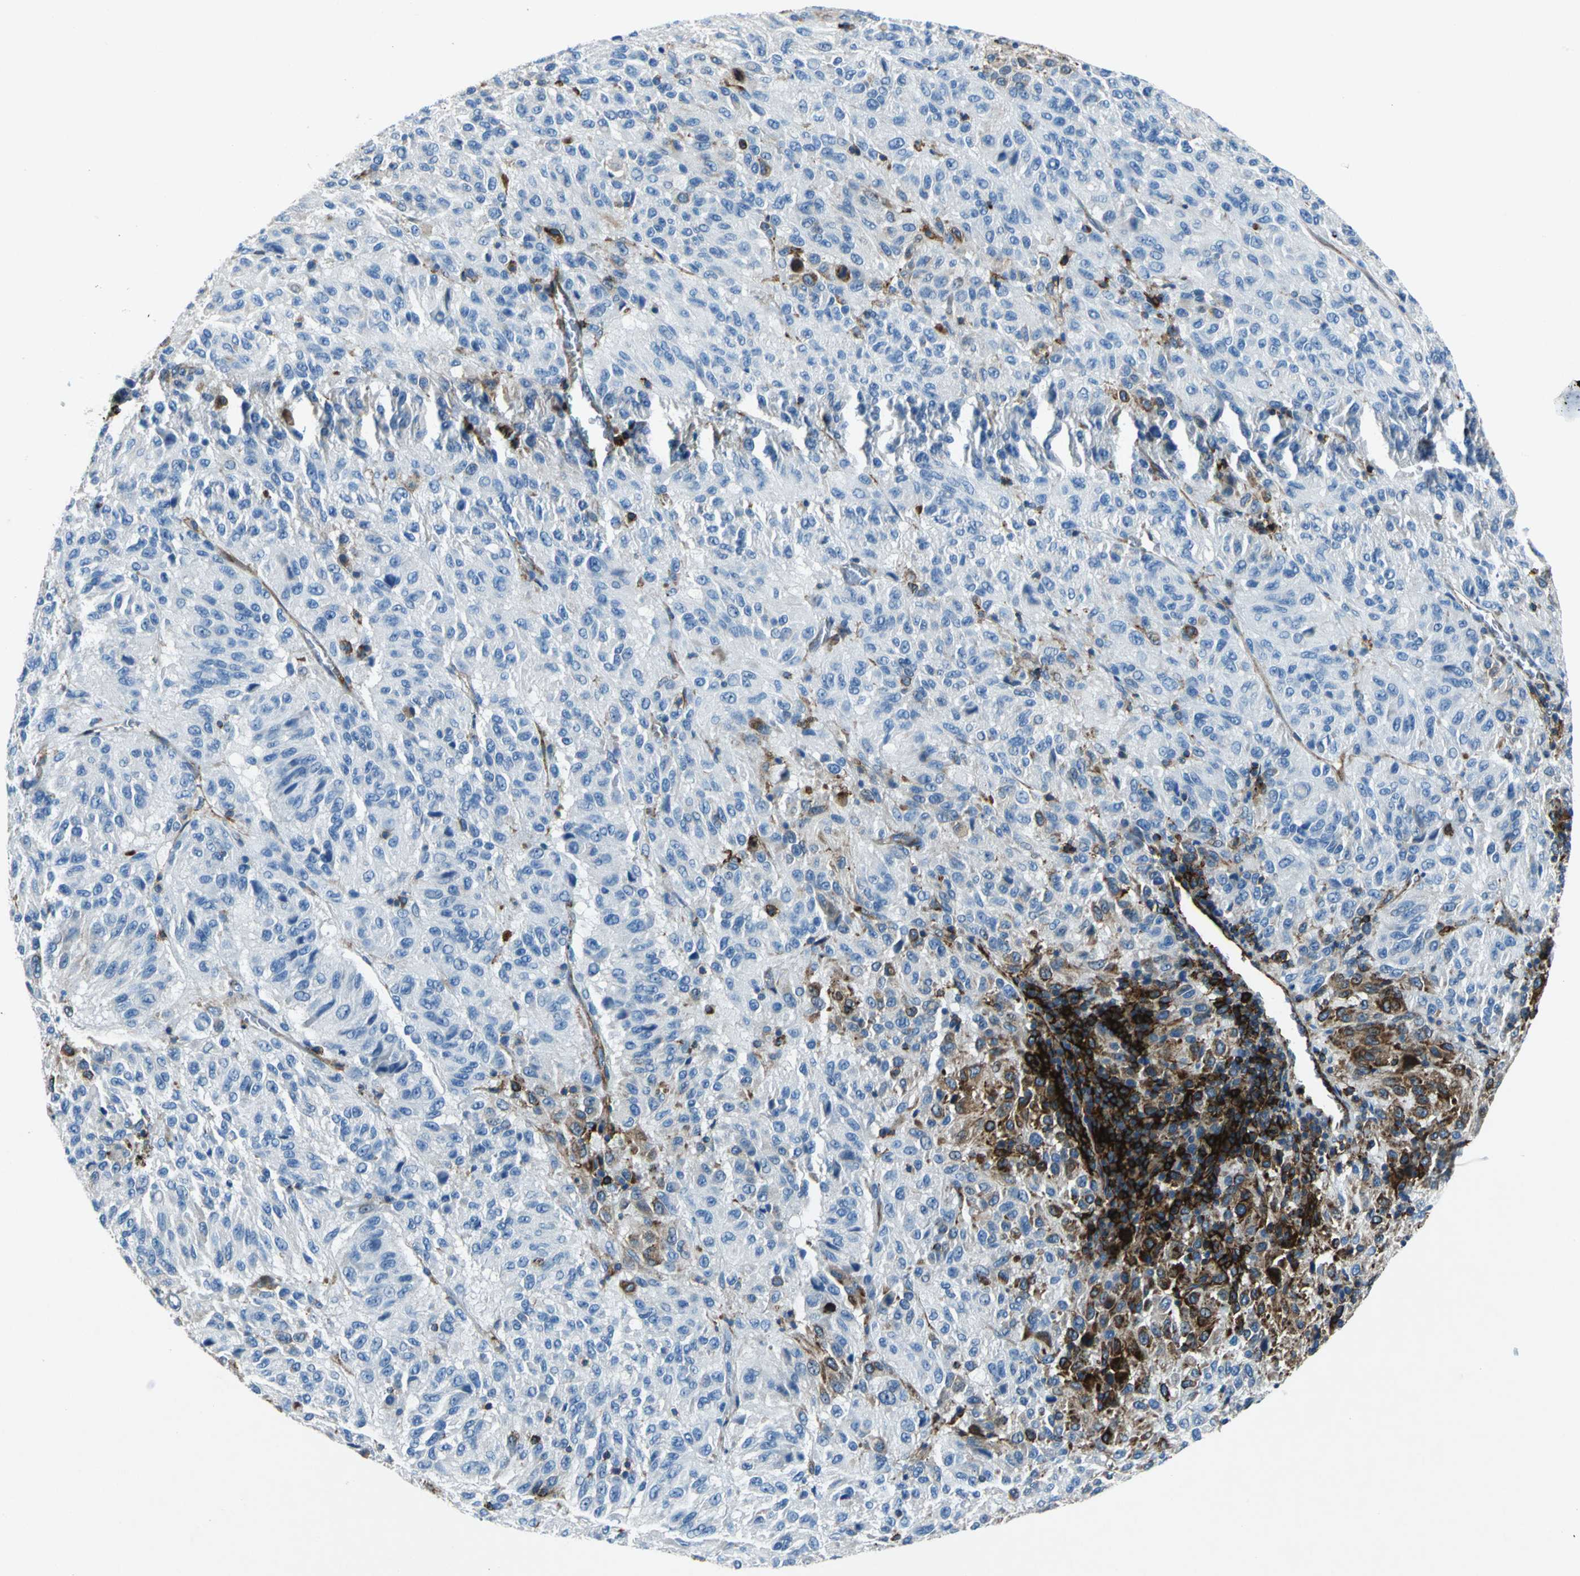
{"staining": {"intensity": "negative", "quantity": "none", "location": "none"}, "tissue": "melanoma", "cell_type": "Tumor cells", "image_type": "cancer", "snomed": [{"axis": "morphology", "description": "Malignant melanoma, Metastatic site"}, {"axis": "topography", "description": "Lung"}], "caption": "An image of malignant melanoma (metastatic site) stained for a protein reveals no brown staining in tumor cells.", "gene": "RPS13", "patient": {"sex": "male", "age": 64}}